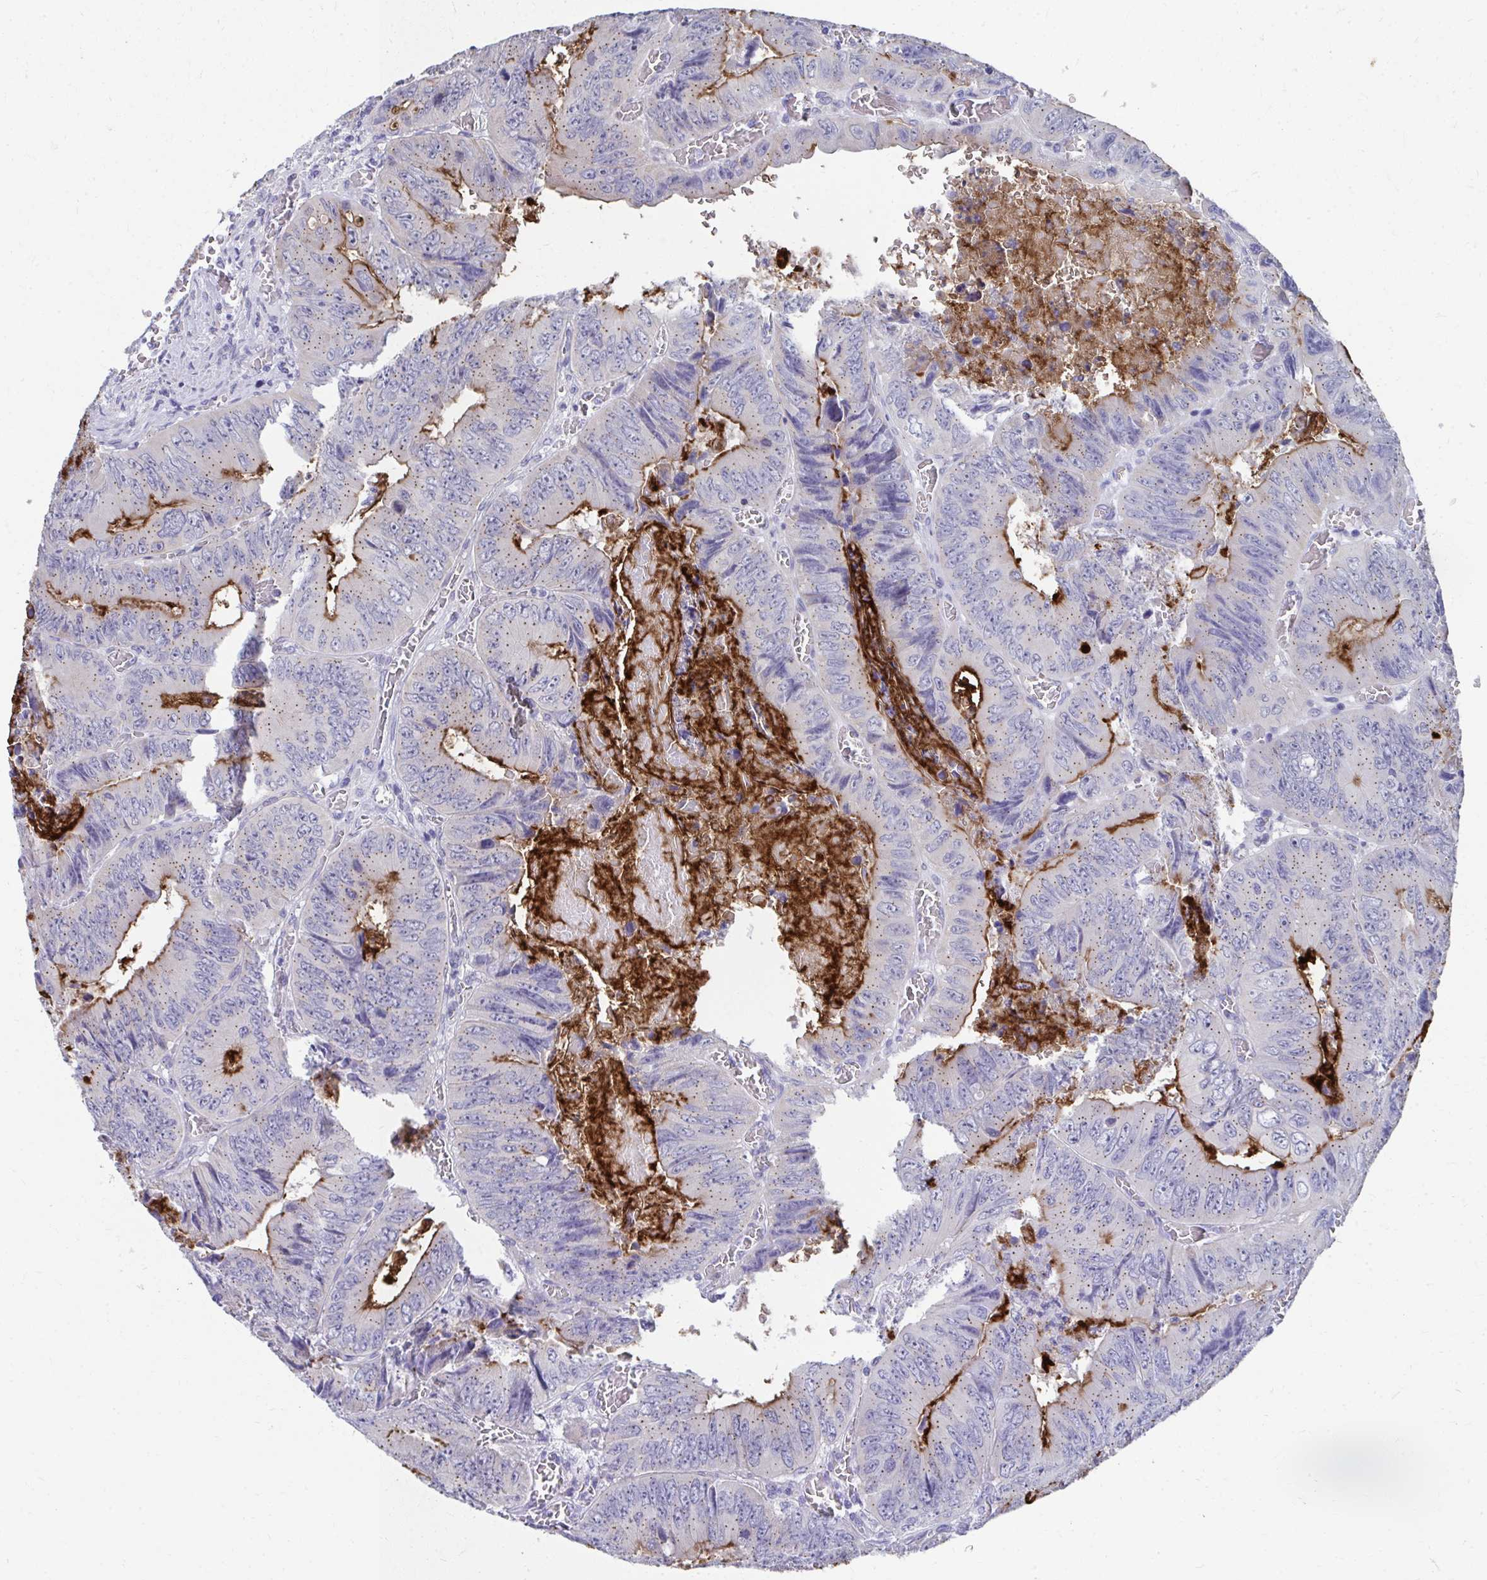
{"staining": {"intensity": "moderate", "quantity": "<25%", "location": "cytoplasmic/membranous"}, "tissue": "colorectal cancer", "cell_type": "Tumor cells", "image_type": "cancer", "snomed": [{"axis": "morphology", "description": "Adenocarcinoma, NOS"}, {"axis": "topography", "description": "Colon"}], "caption": "Immunohistochemical staining of human colorectal cancer (adenocarcinoma) shows moderate cytoplasmic/membranous protein staining in approximately <25% of tumor cells.", "gene": "TMPRSS2", "patient": {"sex": "female", "age": 84}}